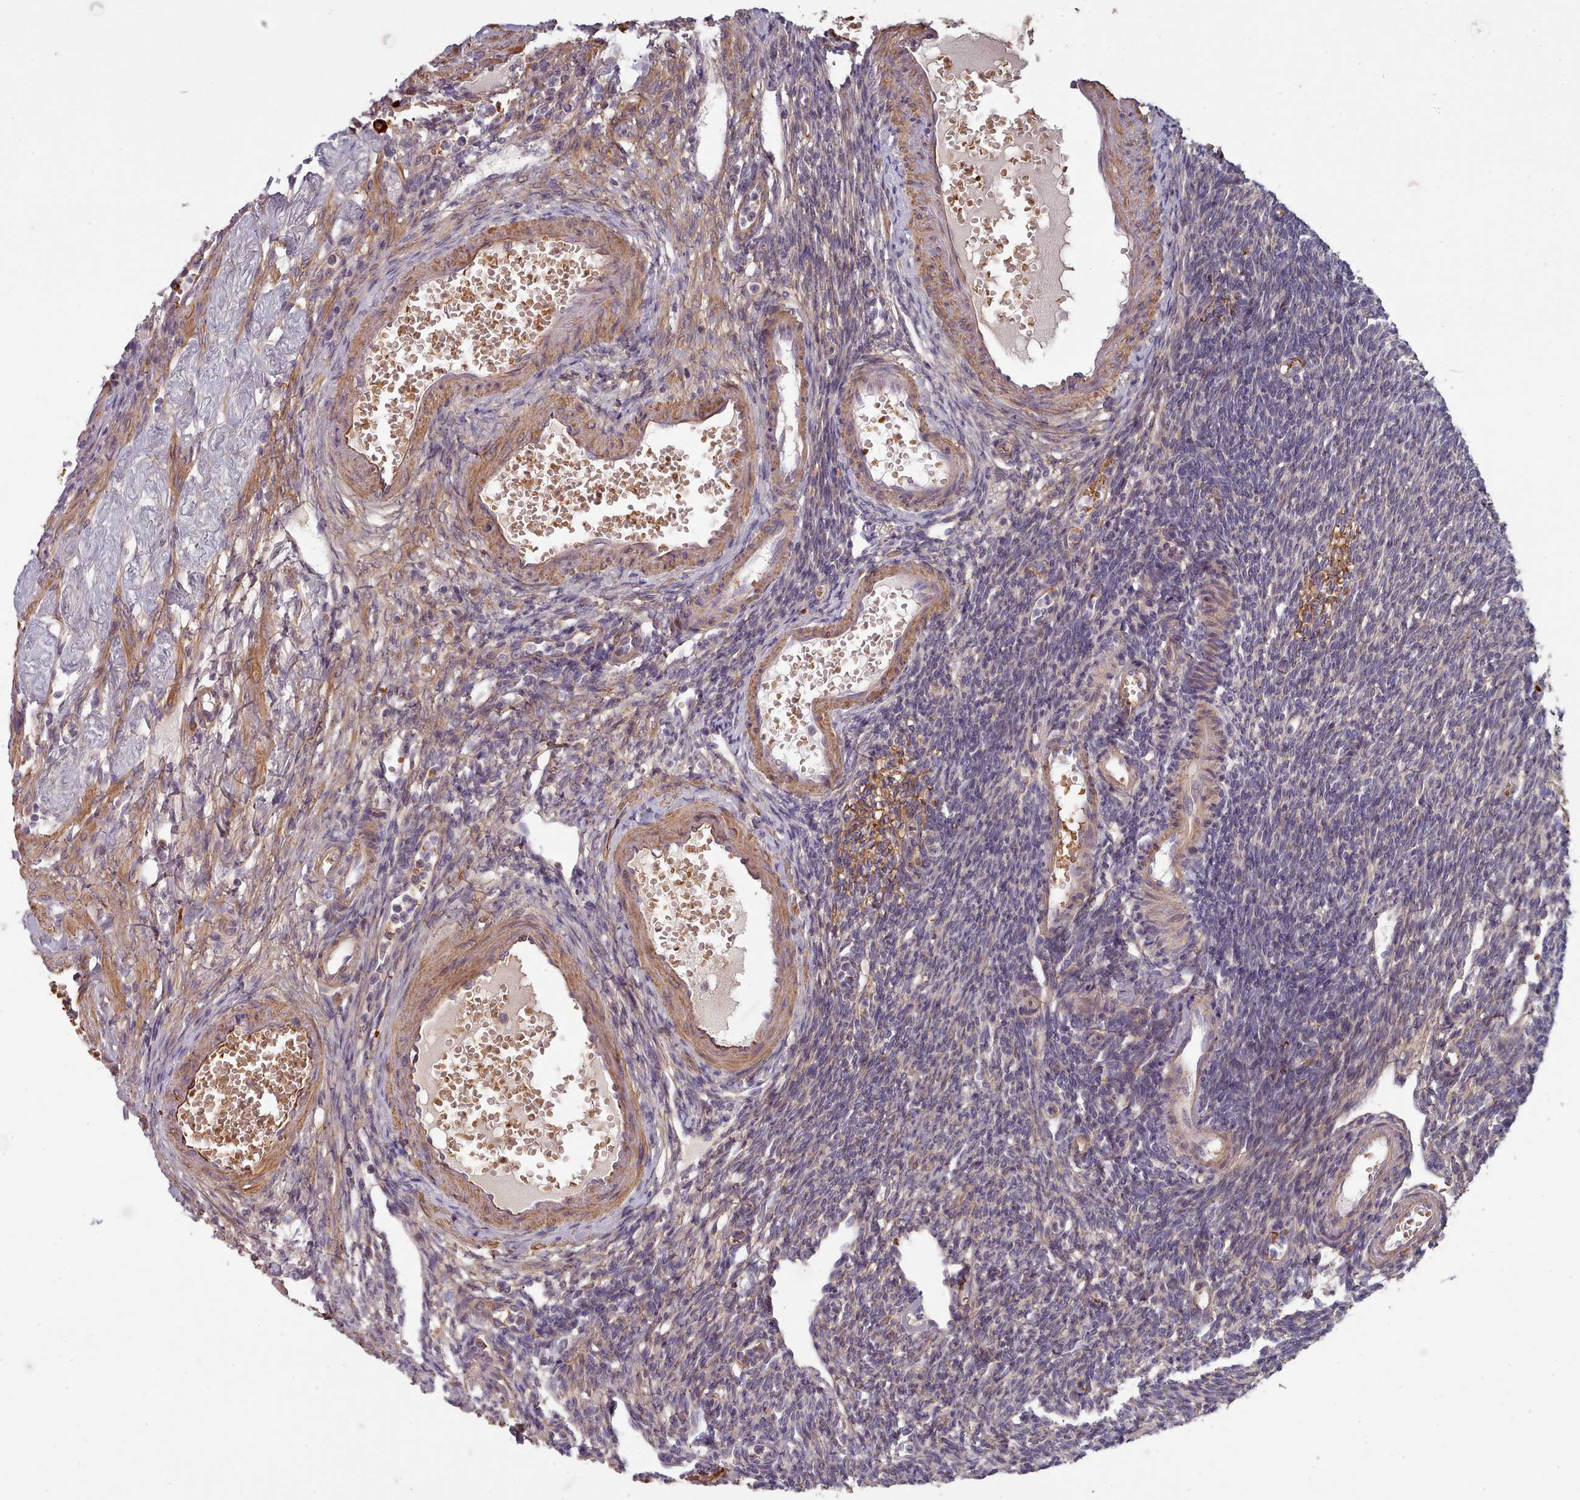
{"staining": {"intensity": "moderate", "quantity": "<25%", "location": "cytoplasmic/membranous"}, "tissue": "ovary", "cell_type": "Ovarian stroma cells", "image_type": "normal", "snomed": [{"axis": "morphology", "description": "Normal tissue, NOS"}, {"axis": "morphology", "description": "Cyst, NOS"}, {"axis": "topography", "description": "Ovary"}], "caption": "IHC staining of normal ovary, which displays low levels of moderate cytoplasmic/membranous positivity in approximately <25% of ovarian stroma cells indicating moderate cytoplasmic/membranous protein expression. The staining was performed using DAB (brown) for protein detection and nuclei were counterstained in hematoxylin (blue).", "gene": "CLNS1A", "patient": {"sex": "female", "age": 33}}